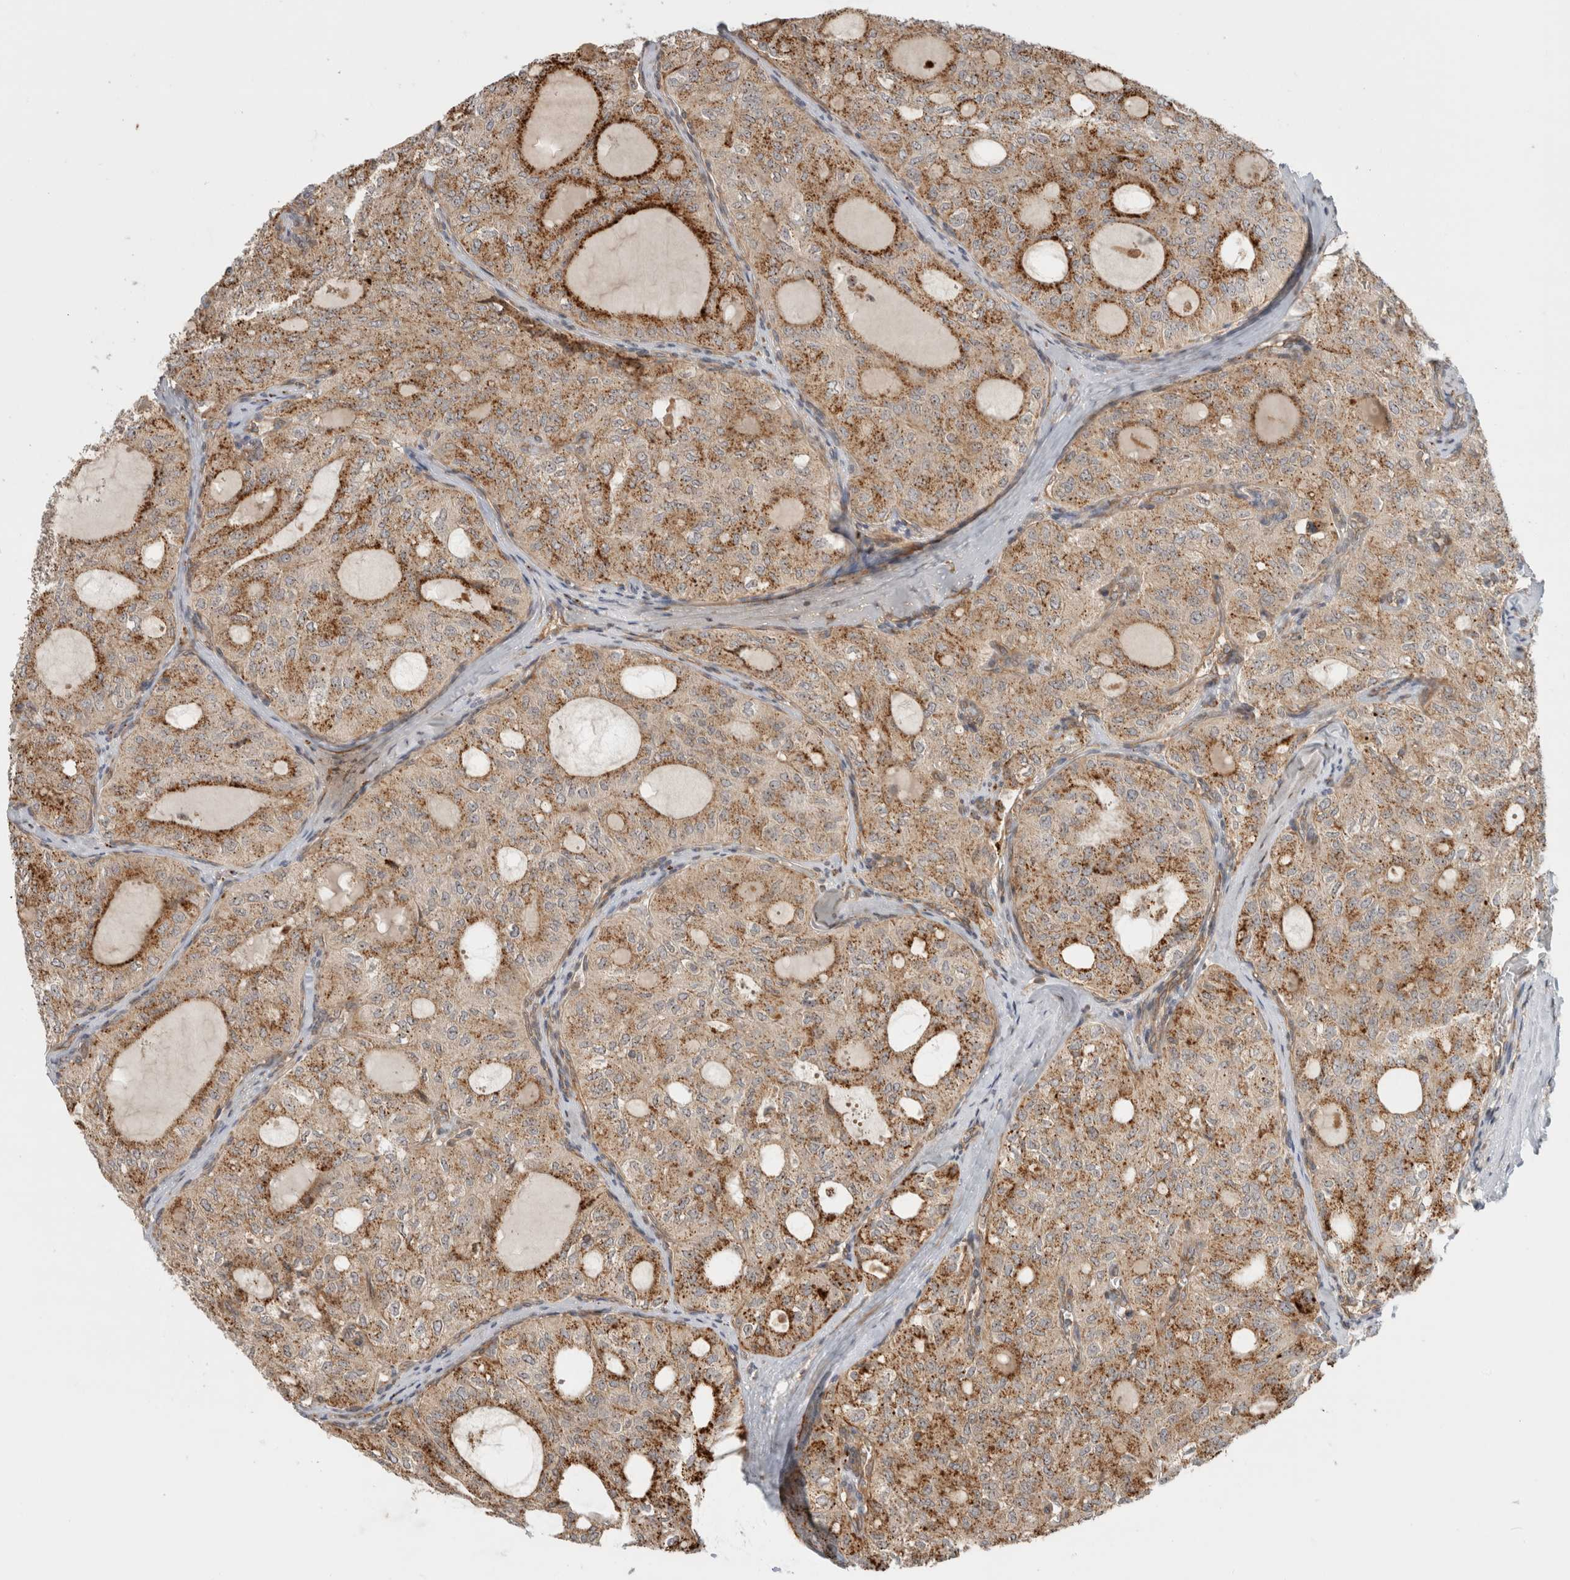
{"staining": {"intensity": "moderate", "quantity": ">75%", "location": "cytoplasmic/membranous,nuclear"}, "tissue": "thyroid cancer", "cell_type": "Tumor cells", "image_type": "cancer", "snomed": [{"axis": "morphology", "description": "Follicular adenoma carcinoma, NOS"}, {"axis": "topography", "description": "Thyroid gland"}], "caption": "Immunohistochemistry (IHC) photomicrograph of neoplastic tissue: follicular adenoma carcinoma (thyroid) stained using immunohistochemistry (IHC) reveals medium levels of moderate protein expression localized specifically in the cytoplasmic/membranous and nuclear of tumor cells, appearing as a cytoplasmic/membranous and nuclear brown color.", "gene": "WASF2", "patient": {"sex": "male", "age": 75}}